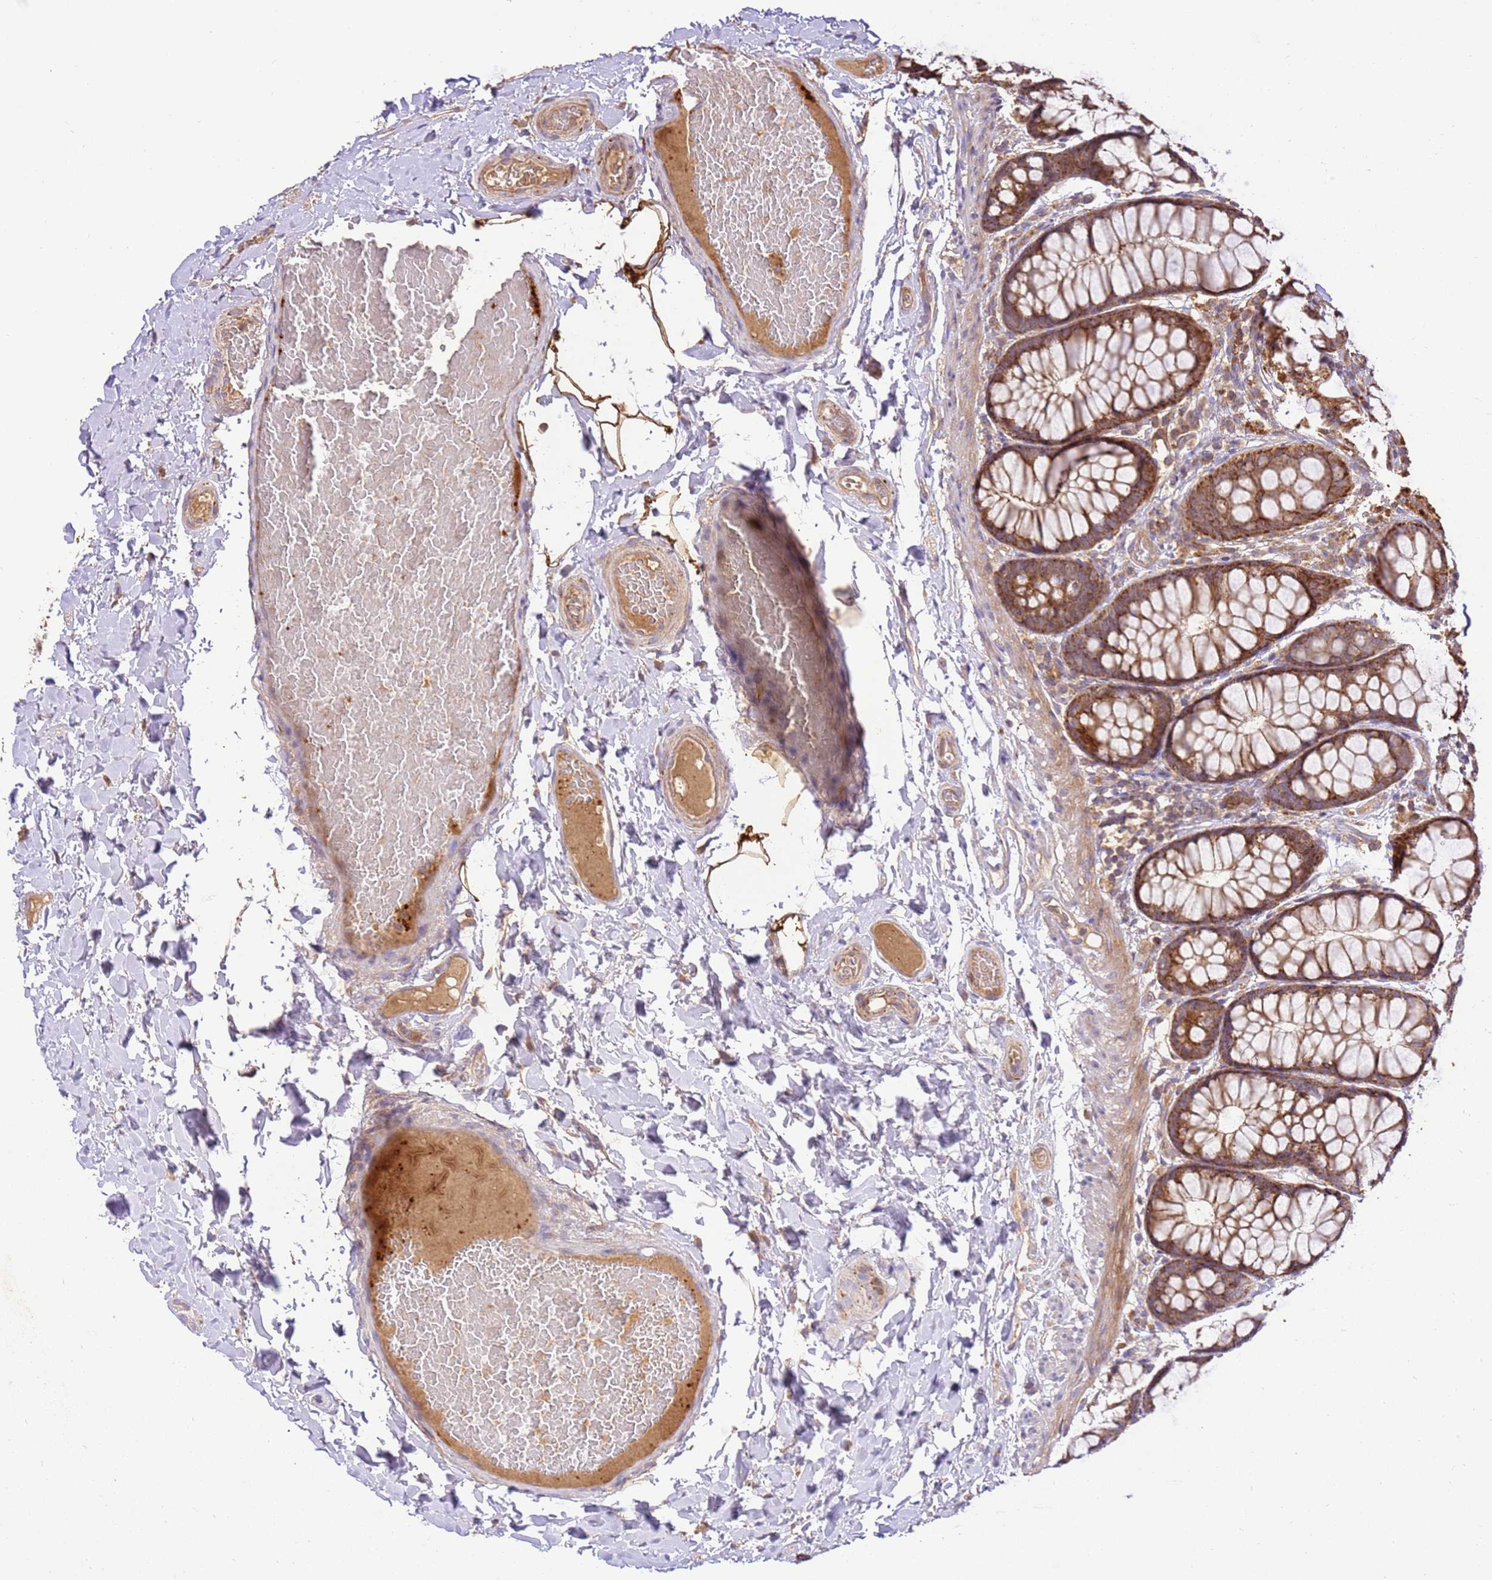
{"staining": {"intensity": "weak", "quantity": ">75%", "location": "cytoplasmic/membranous"}, "tissue": "colon", "cell_type": "Endothelial cells", "image_type": "normal", "snomed": [{"axis": "morphology", "description": "Normal tissue, NOS"}, {"axis": "topography", "description": "Colon"}], "caption": "Weak cytoplasmic/membranous expression for a protein is seen in about >75% of endothelial cells of normal colon using immunohistochemistry (IHC).", "gene": "LRRC28", "patient": {"sex": "male", "age": 47}}